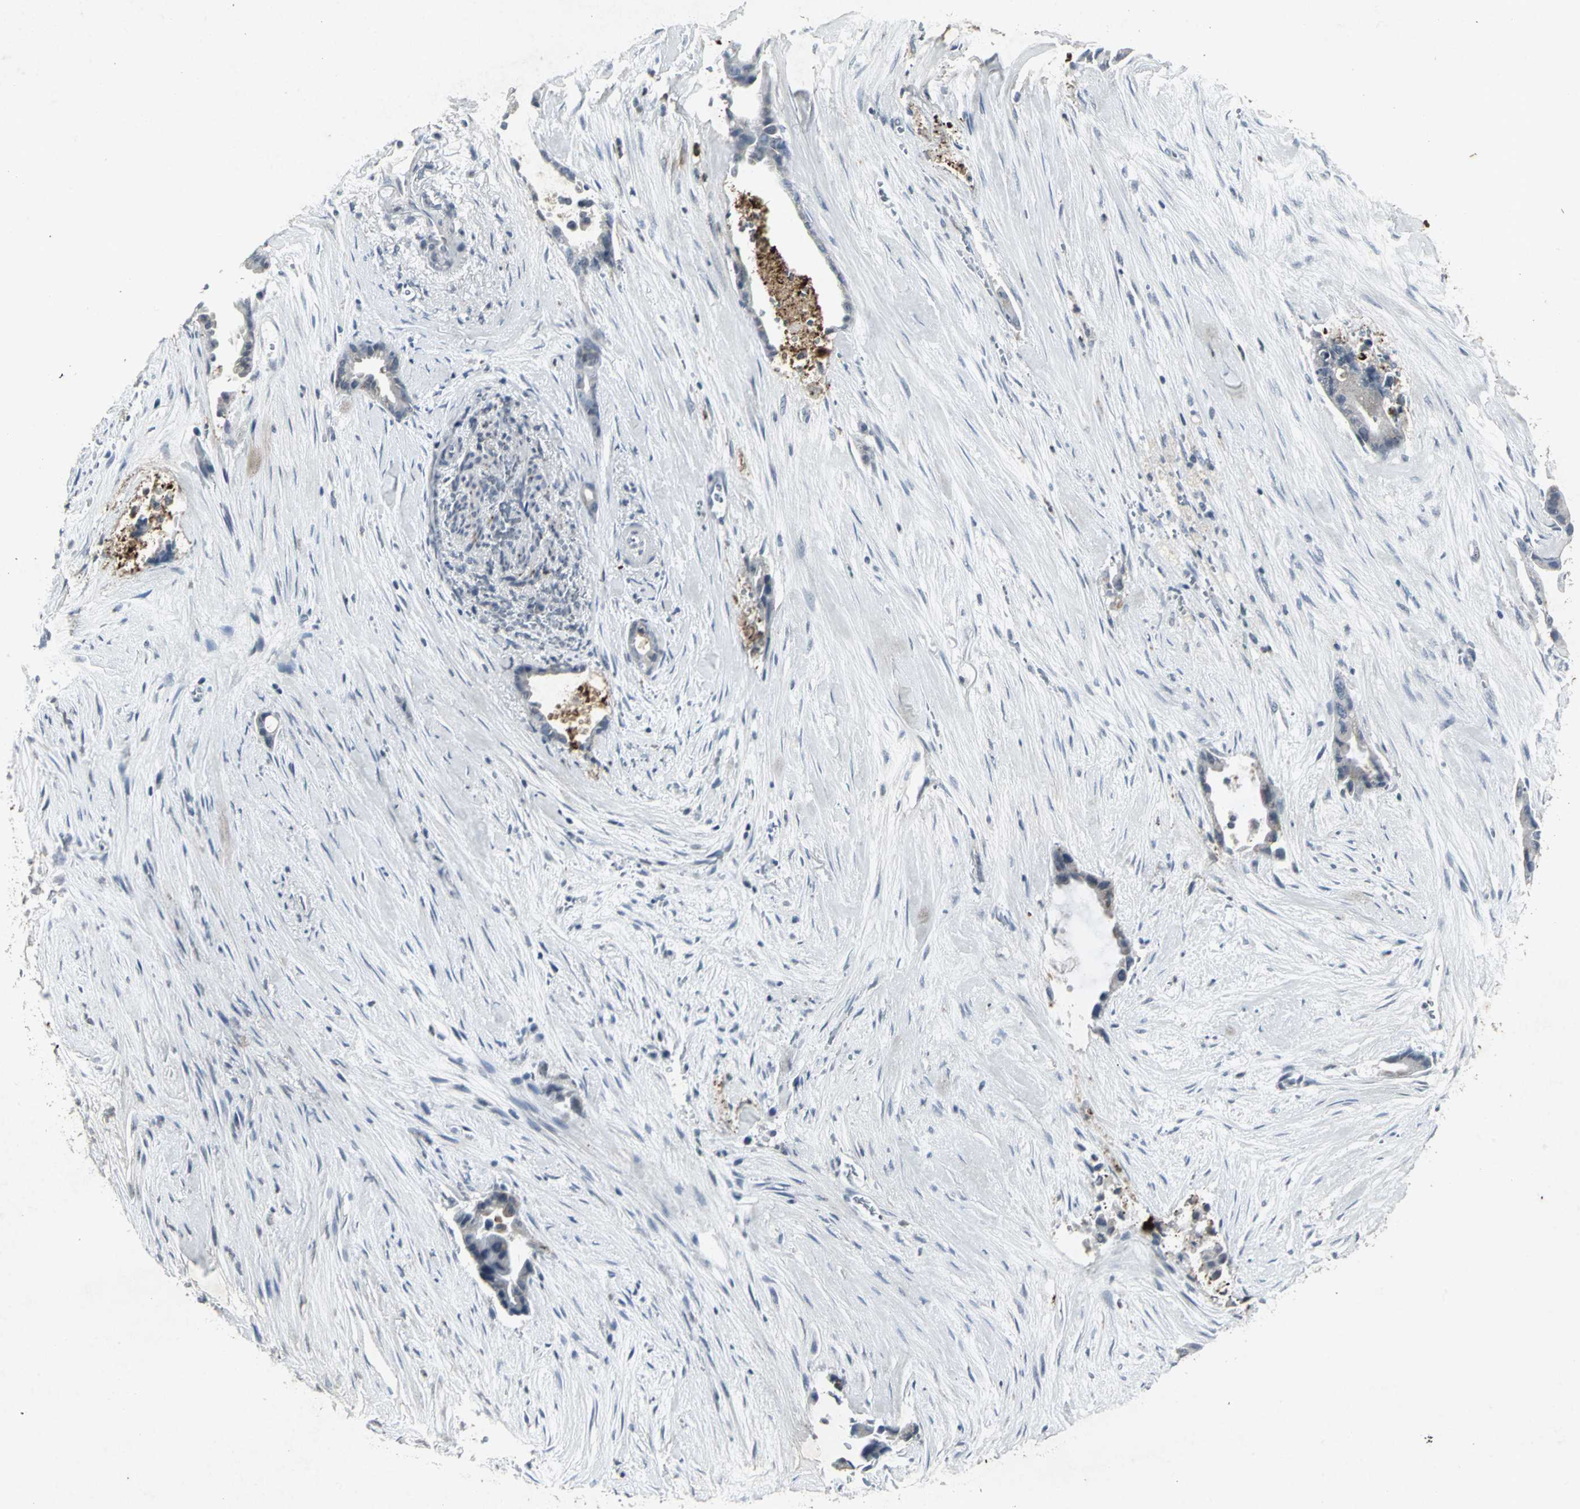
{"staining": {"intensity": "negative", "quantity": "none", "location": "none"}, "tissue": "liver cancer", "cell_type": "Tumor cells", "image_type": "cancer", "snomed": [{"axis": "morphology", "description": "Cholangiocarcinoma"}, {"axis": "topography", "description": "Liver"}], "caption": "There is no significant staining in tumor cells of liver cancer.", "gene": "BMP4", "patient": {"sex": "female", "age": 55}}